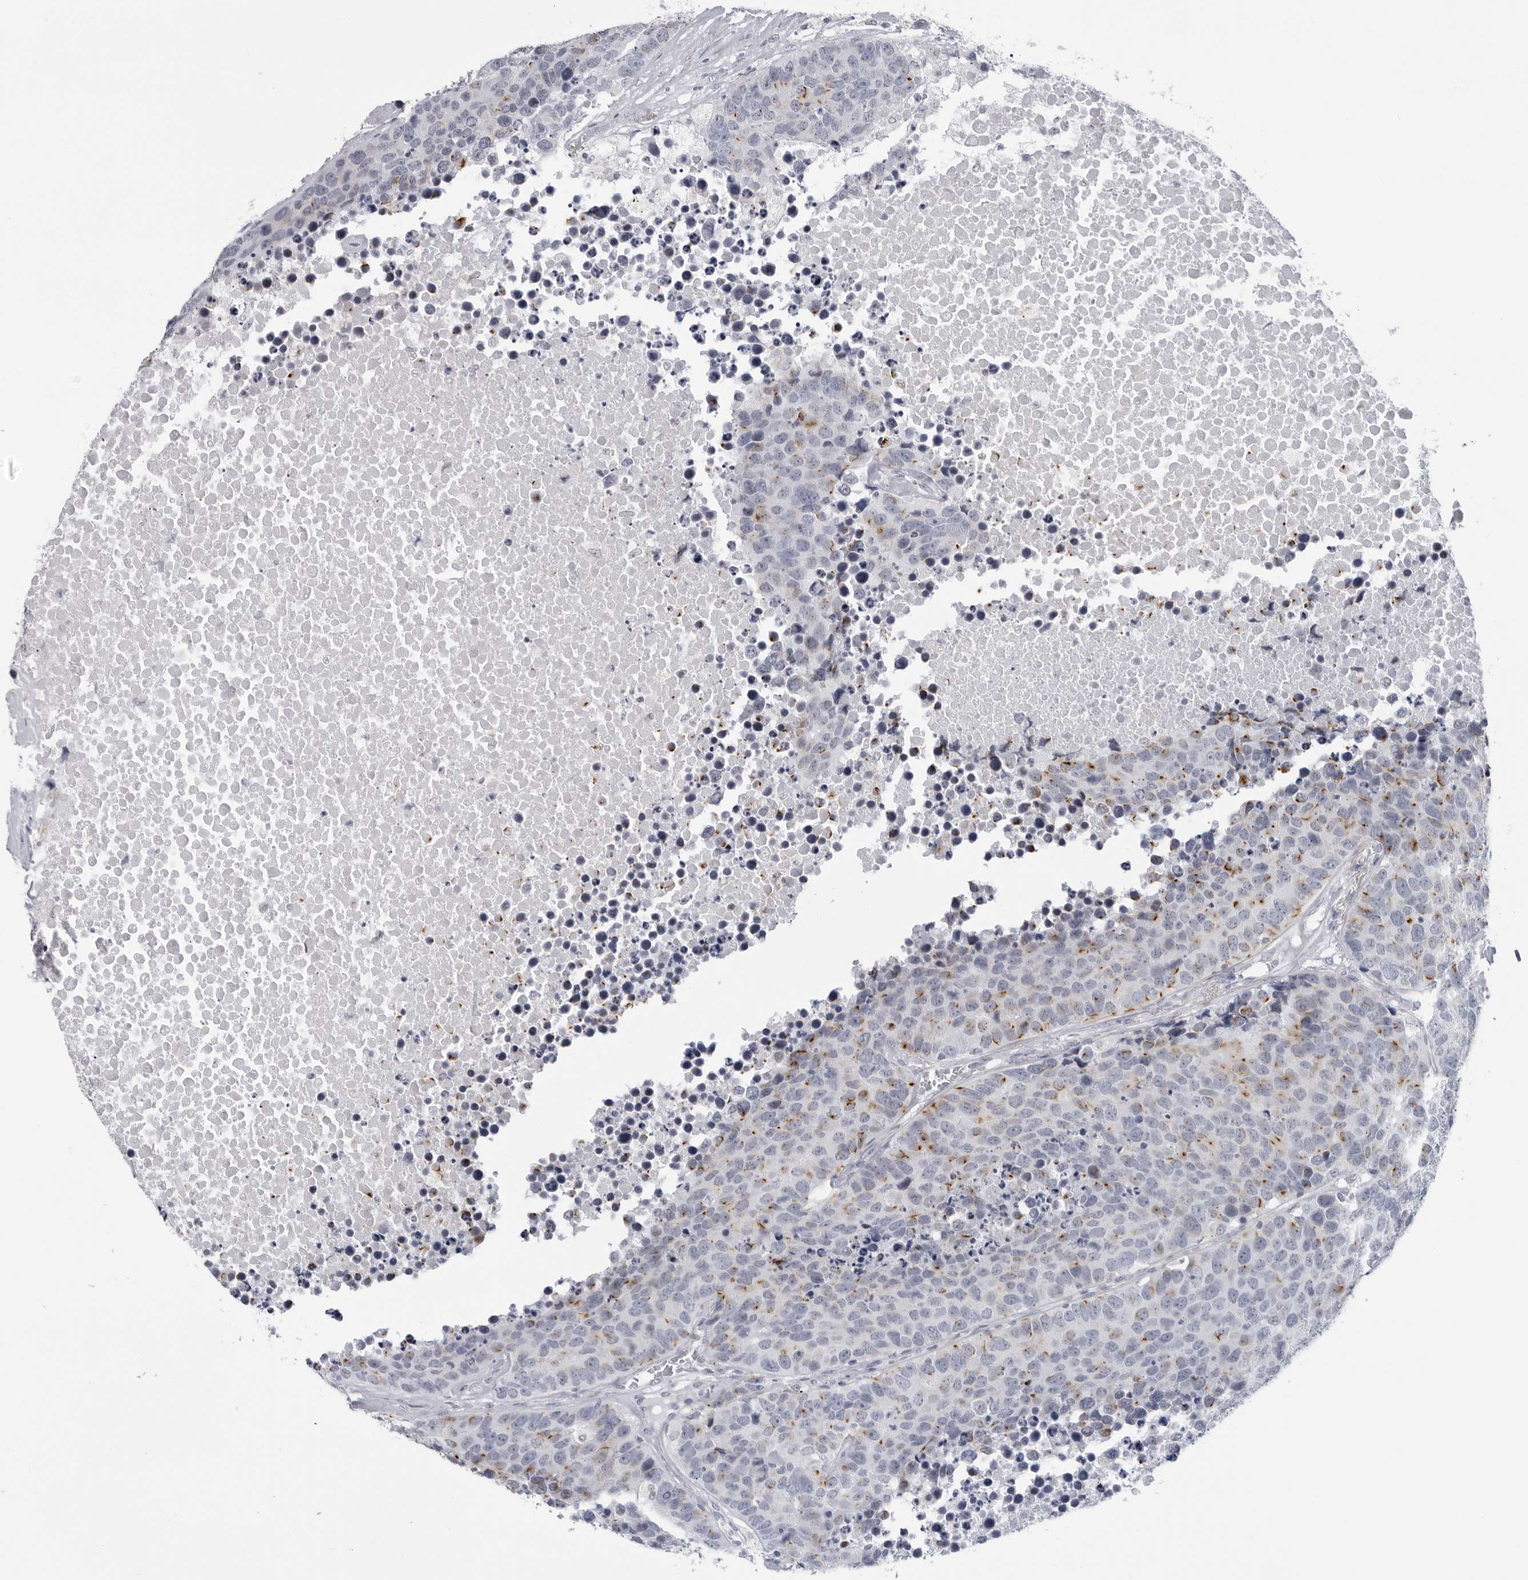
{"staining": {"intensity": "moderate", "quantity": "25%-75%", "location": "cytoplasmic/membranous"}, "tissue": "carcinoid", "cell_type": "Tumor cells", "image_type": "cancer", "snomed": [{"axis": "morphology", "description": "Carcinoid, malignant, NOS"}, {"axis": "topography", "description": "Lung"}], "caption": "Brown immunohistochemical staining in human carcinoid demonstrates moderate cytoplasmic/membranous expression in about 25%-75% of tumor cells.", "gene": "OPLAH", "patient": {"sex": "male", "age": 60}}